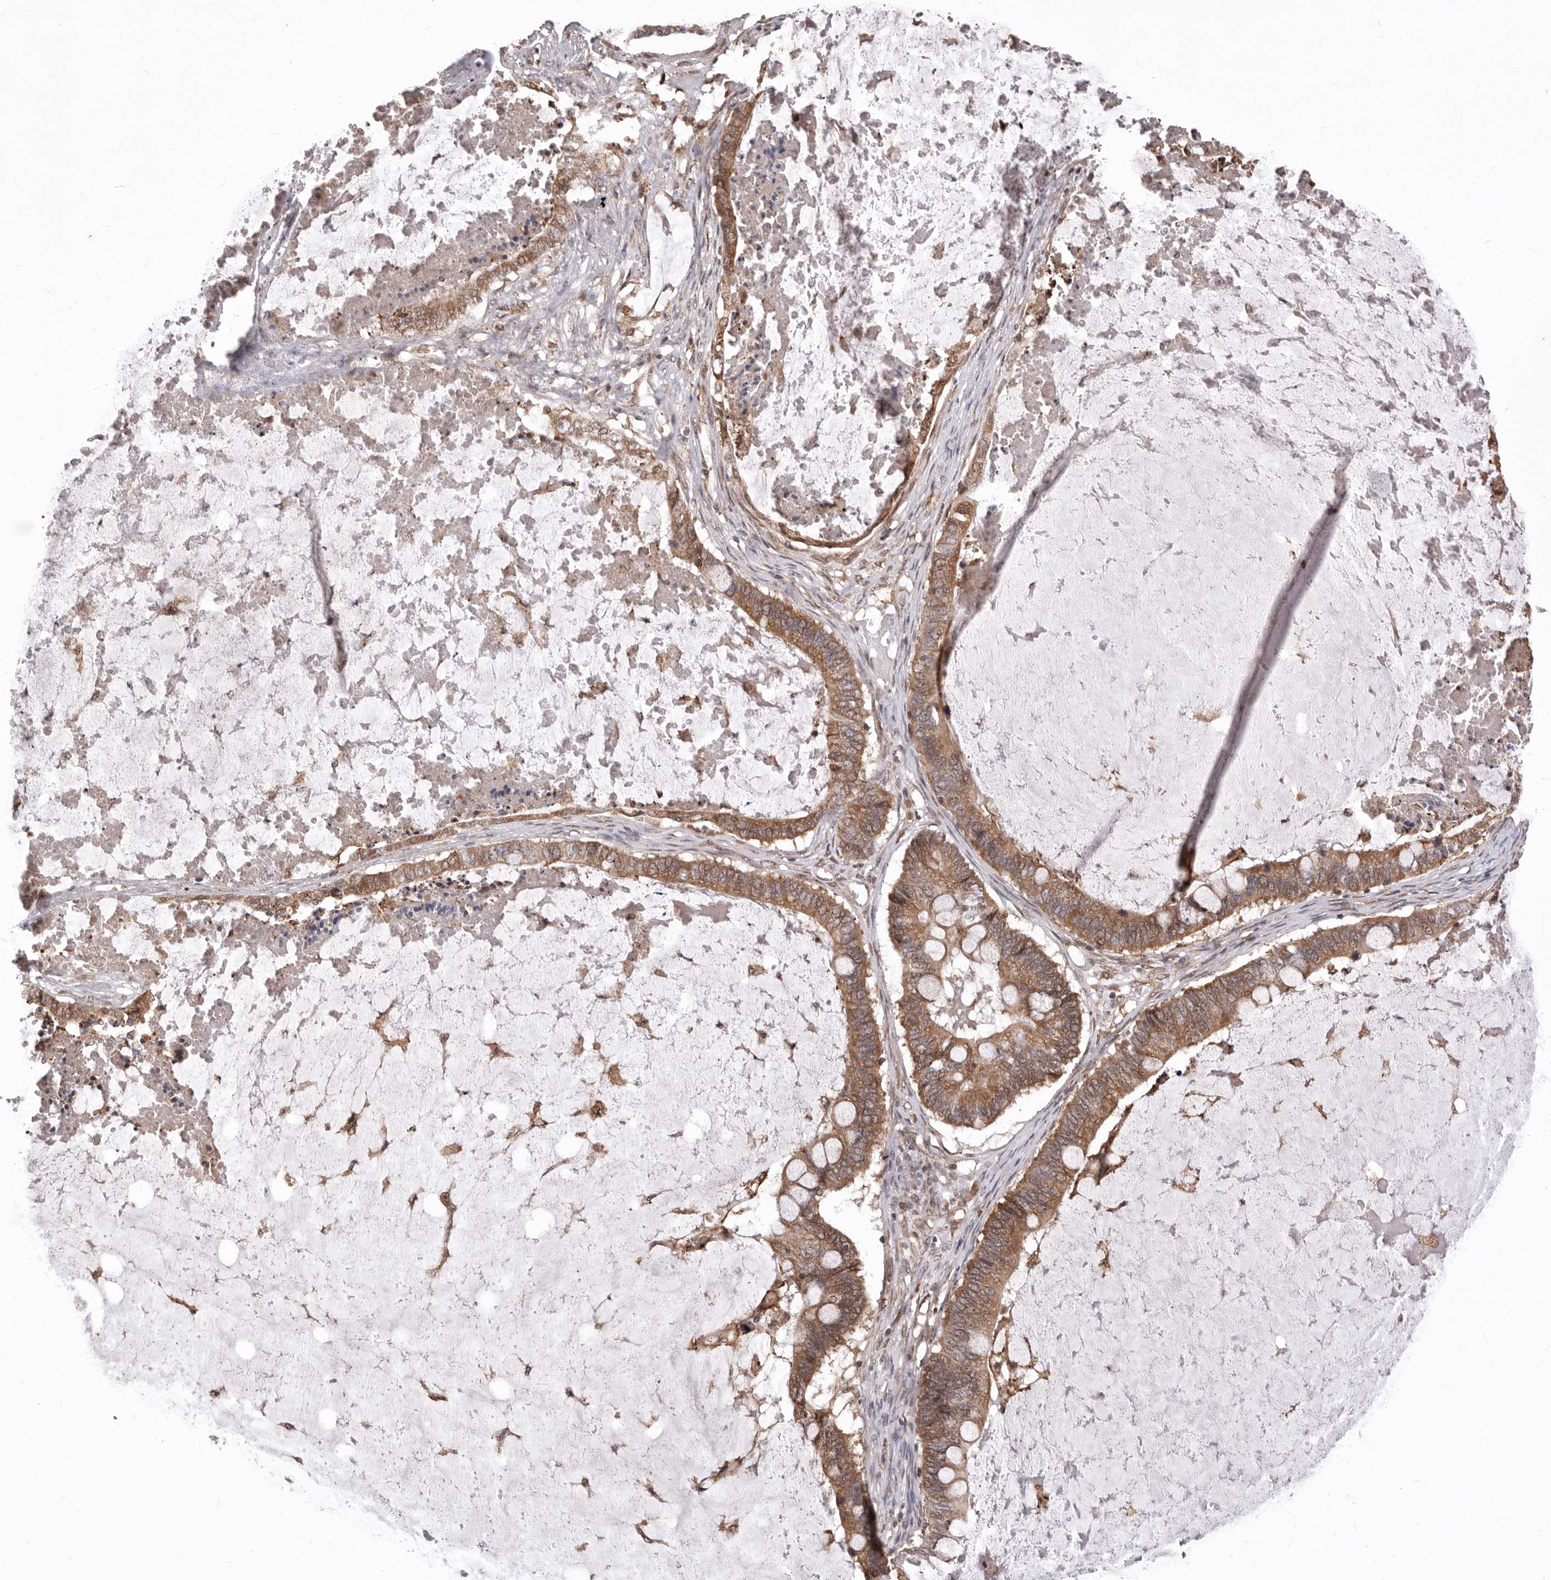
{"staining": {"intensity": "moderate", "quantity": ">75%", "location": "cytoplasmic/membranous"}, "tissue": "ovarian cancer", "cell_type": "Tumor cells", "image_type": "cancer", "snomed": [{"axis": "morphology", "description": "Cystadenocarcinoma, mucinous, NOS"}, {"axis": "topography", "description": "Ovary"}], "caption": "Mucinous cystadenocarcinoma (ovarian) stained for a protein exhibits moderate cytoplasmic/membranous positivity in tumor cells.", "gene": "RRM2B", "patient": {"sex": "female", "age": 61}}